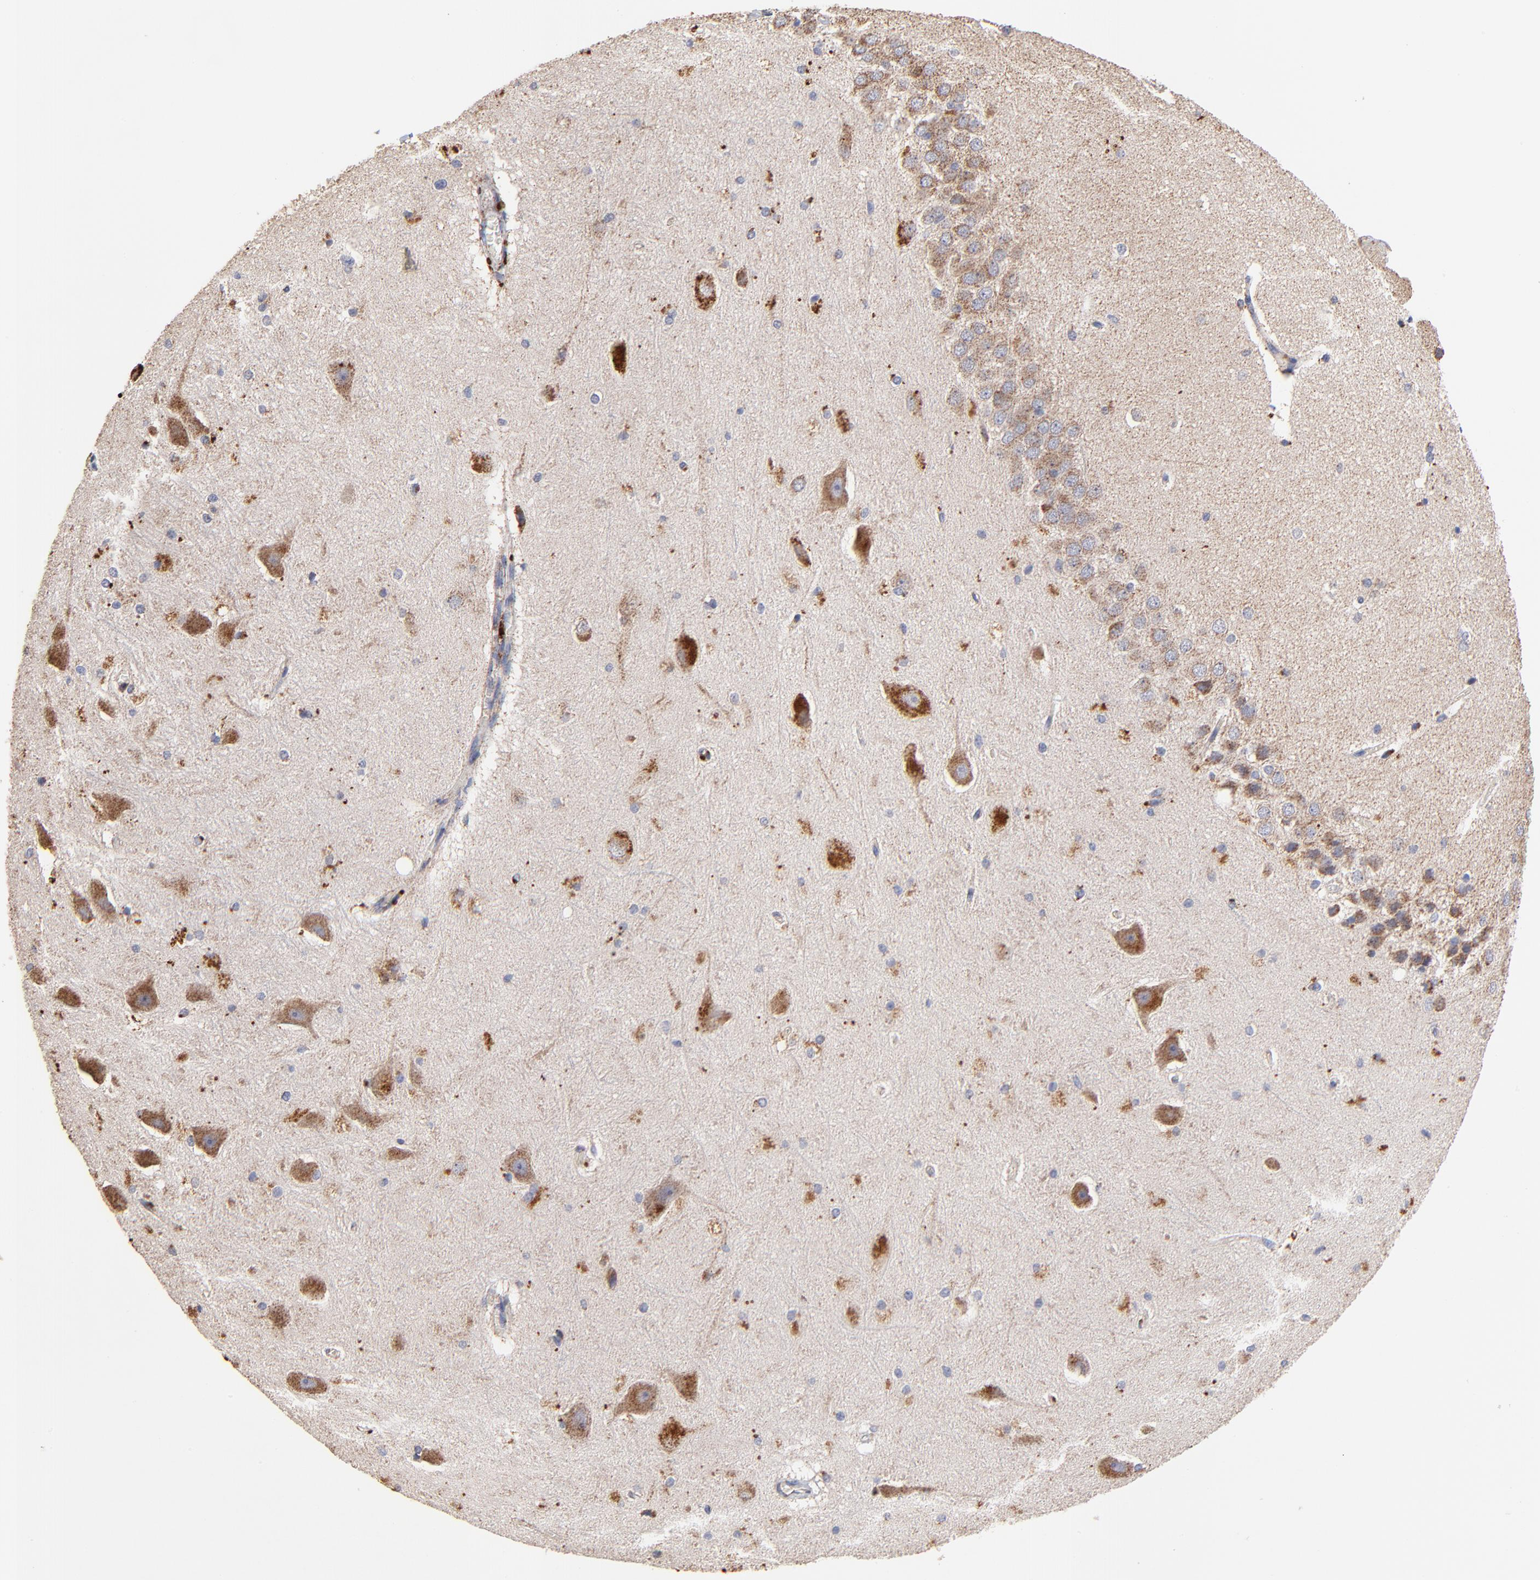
{"staining": {"intensity": "negative", "quantity": "none", "location": "none"}, "tissue": "hippocampus", "cell_type": "Glial cells", "image_type": "normal", "snomed": [{"axis": "morphology", "description": "Normal tissue, NOS"}, {"axis": "topography", "description": "Hippocampus"}], "caption": "Human hippocampus stained for a protein using immunohistochemistry (IHC) displays no staining in glial cells.", "gene": "SSBP1", "patient": {"sex": "female", "age": 19}}